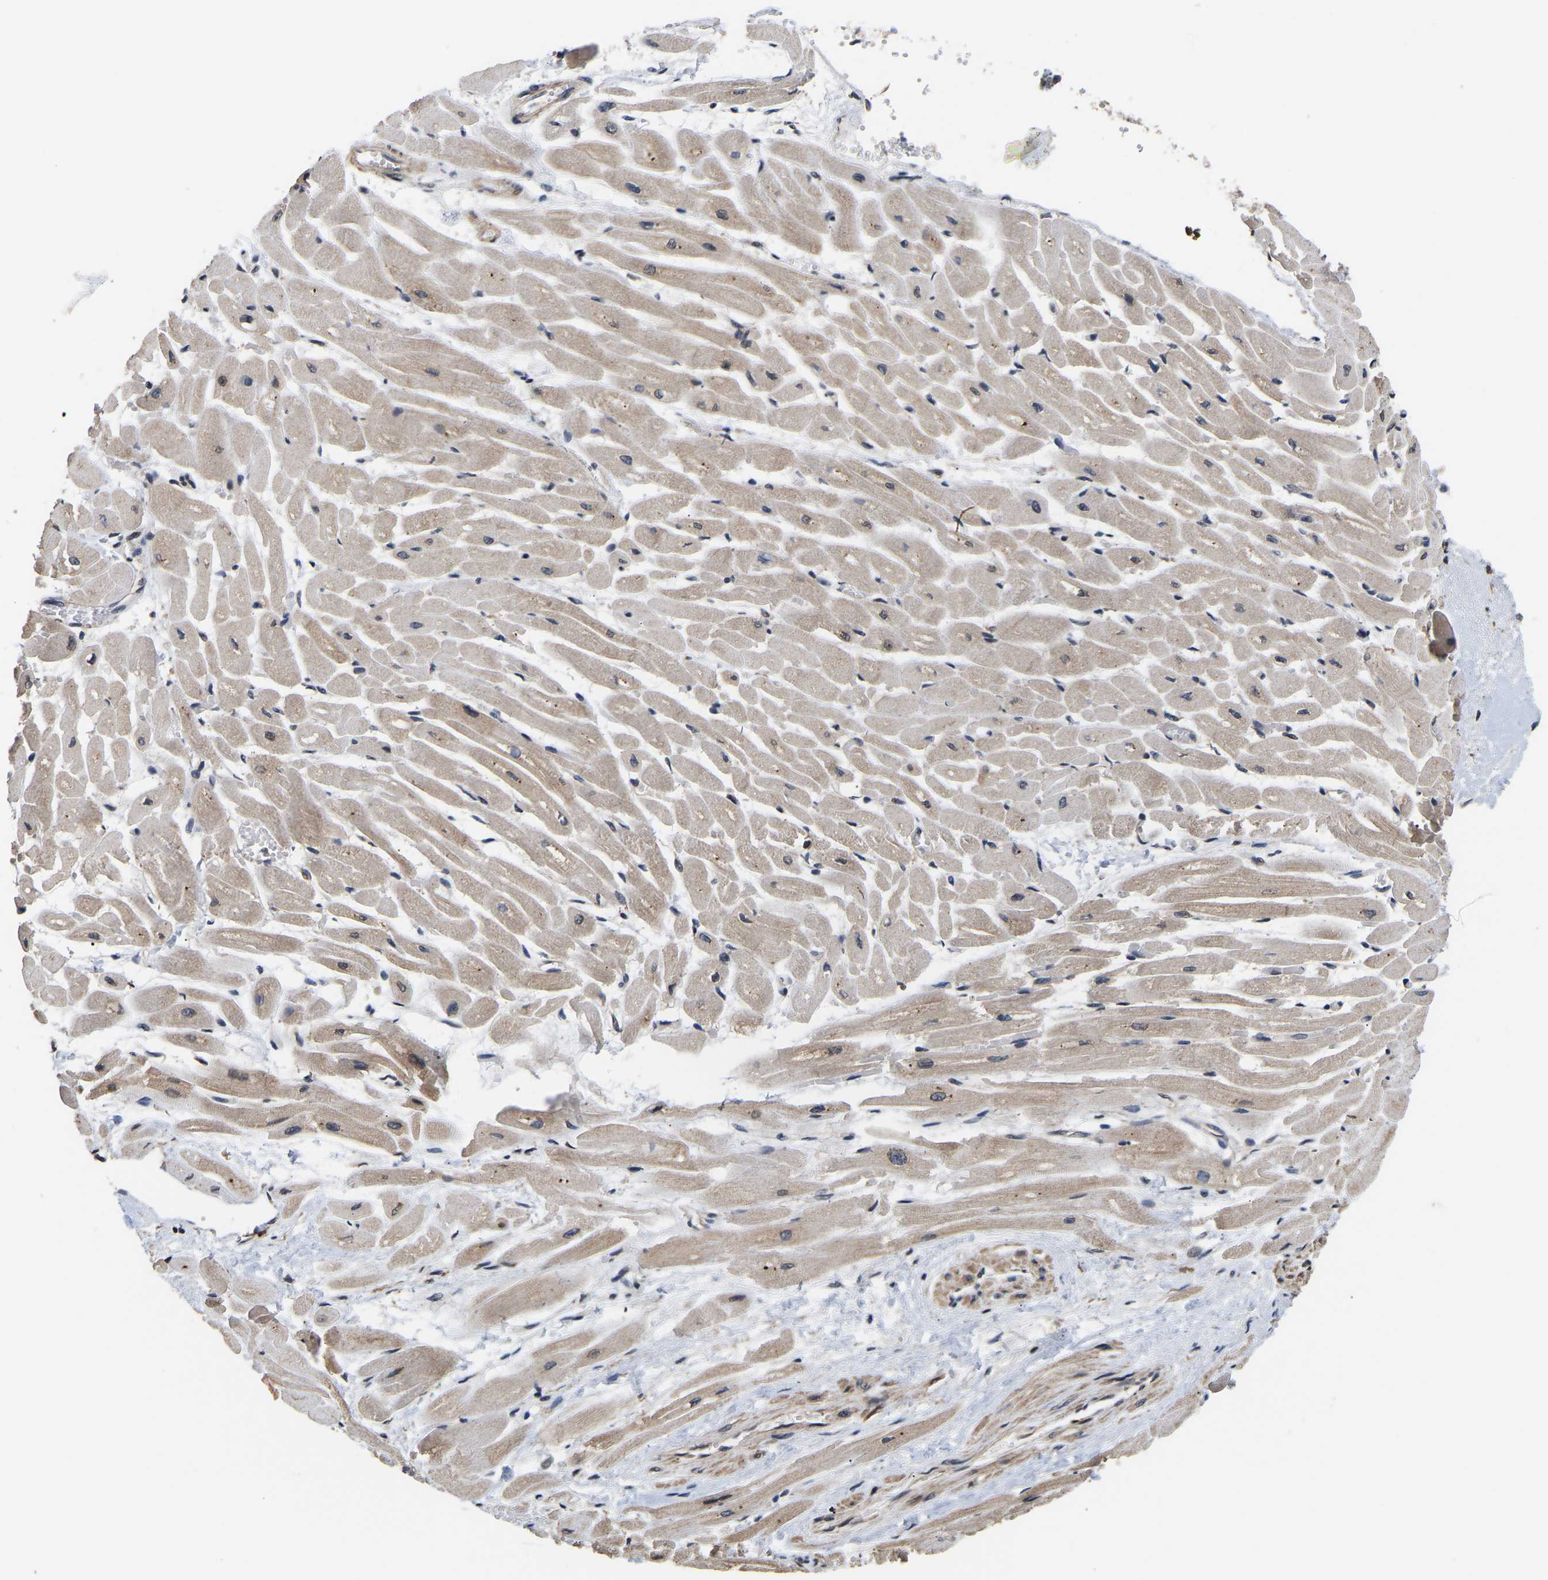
{"staining": {"intensity": "weak", "quantity": ">75%", "location": "cytoplasmic/membranous"}, "tissue": "heart muscle", "cell_type": "Cardiomyocytes", "image_type": "normal", "snomed": [{"axis": "morphology", "description": "Normal tissue, NOS"}, {"axis": "topography", "description": "Heart"}], "caption": "This micrograph exhibits immunohistochemistry staining of unremarkable heart muscle, with low weak cytoplasmic/membranous staining in approximately >75% of cardiomyocytes.", "gene": "AIMP2", "patient": {"sex": "male", "age": 45}}